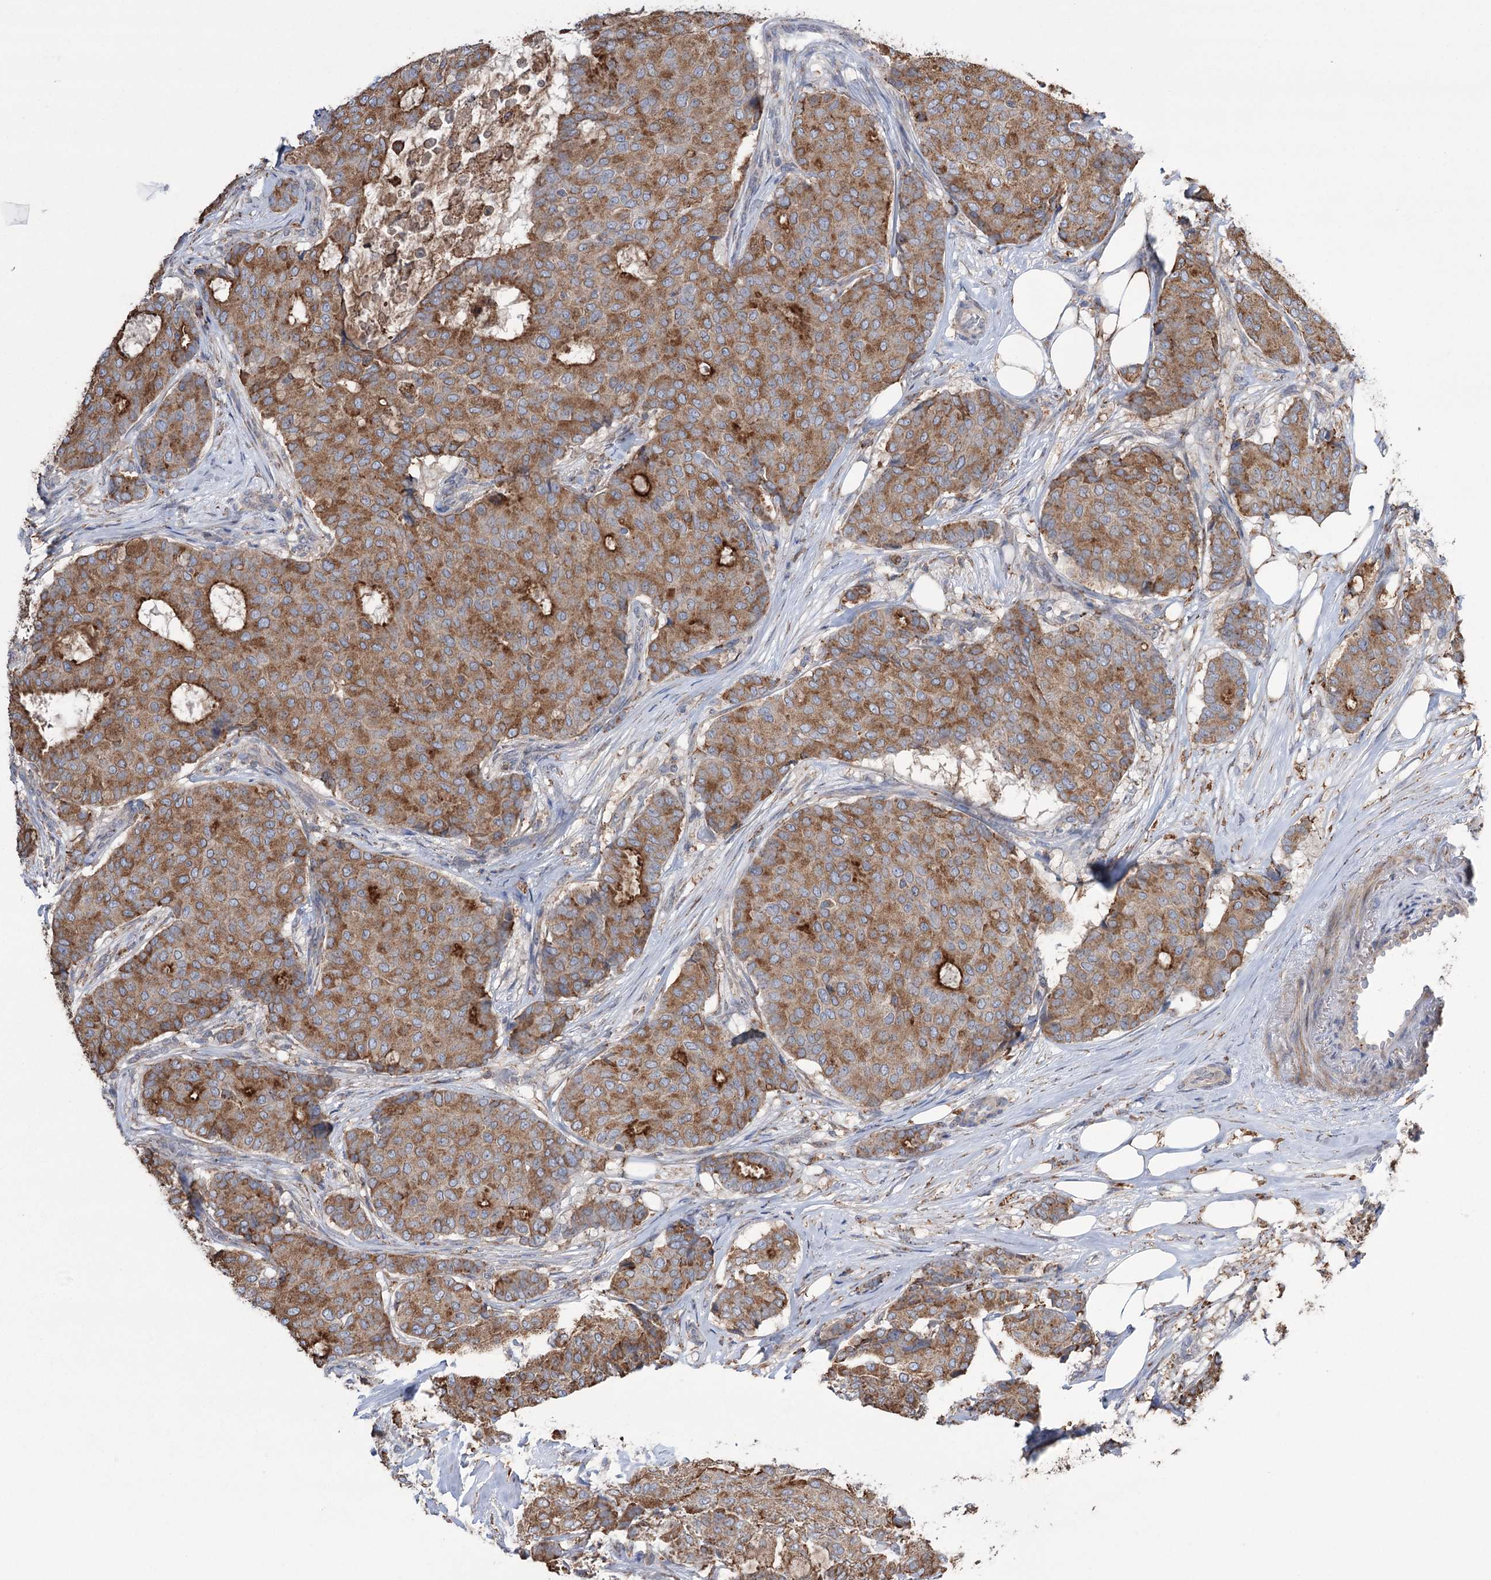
{"staining": {"intensity": "moderate", "quantity": ">75%", "location": "cytoplasmic/membranous"}, "tissue": "breast cancer", "cell_type": "Tumor cells", "image_type": "cancer", "snomed": [{"axis": "morphology", "description": "Duct carcinoma"}, {"axis": "topography", "description": "Breast"}], "caption": "High-magnification brightfield microscopy of intraductal carcinoma (breast) stained with DAB (brown) and counterstained with hematoxylin (blue). tumor cells exhibit moderate cytoplasmic/membranous positivity is identified in approximately>75% of cells. (DAB (3,3'-diaminobenzidine) IHC with brightfield microscopy, high magnification).", "gene": "TRIM71", "patient": {"sex": "female", "age": 75}}